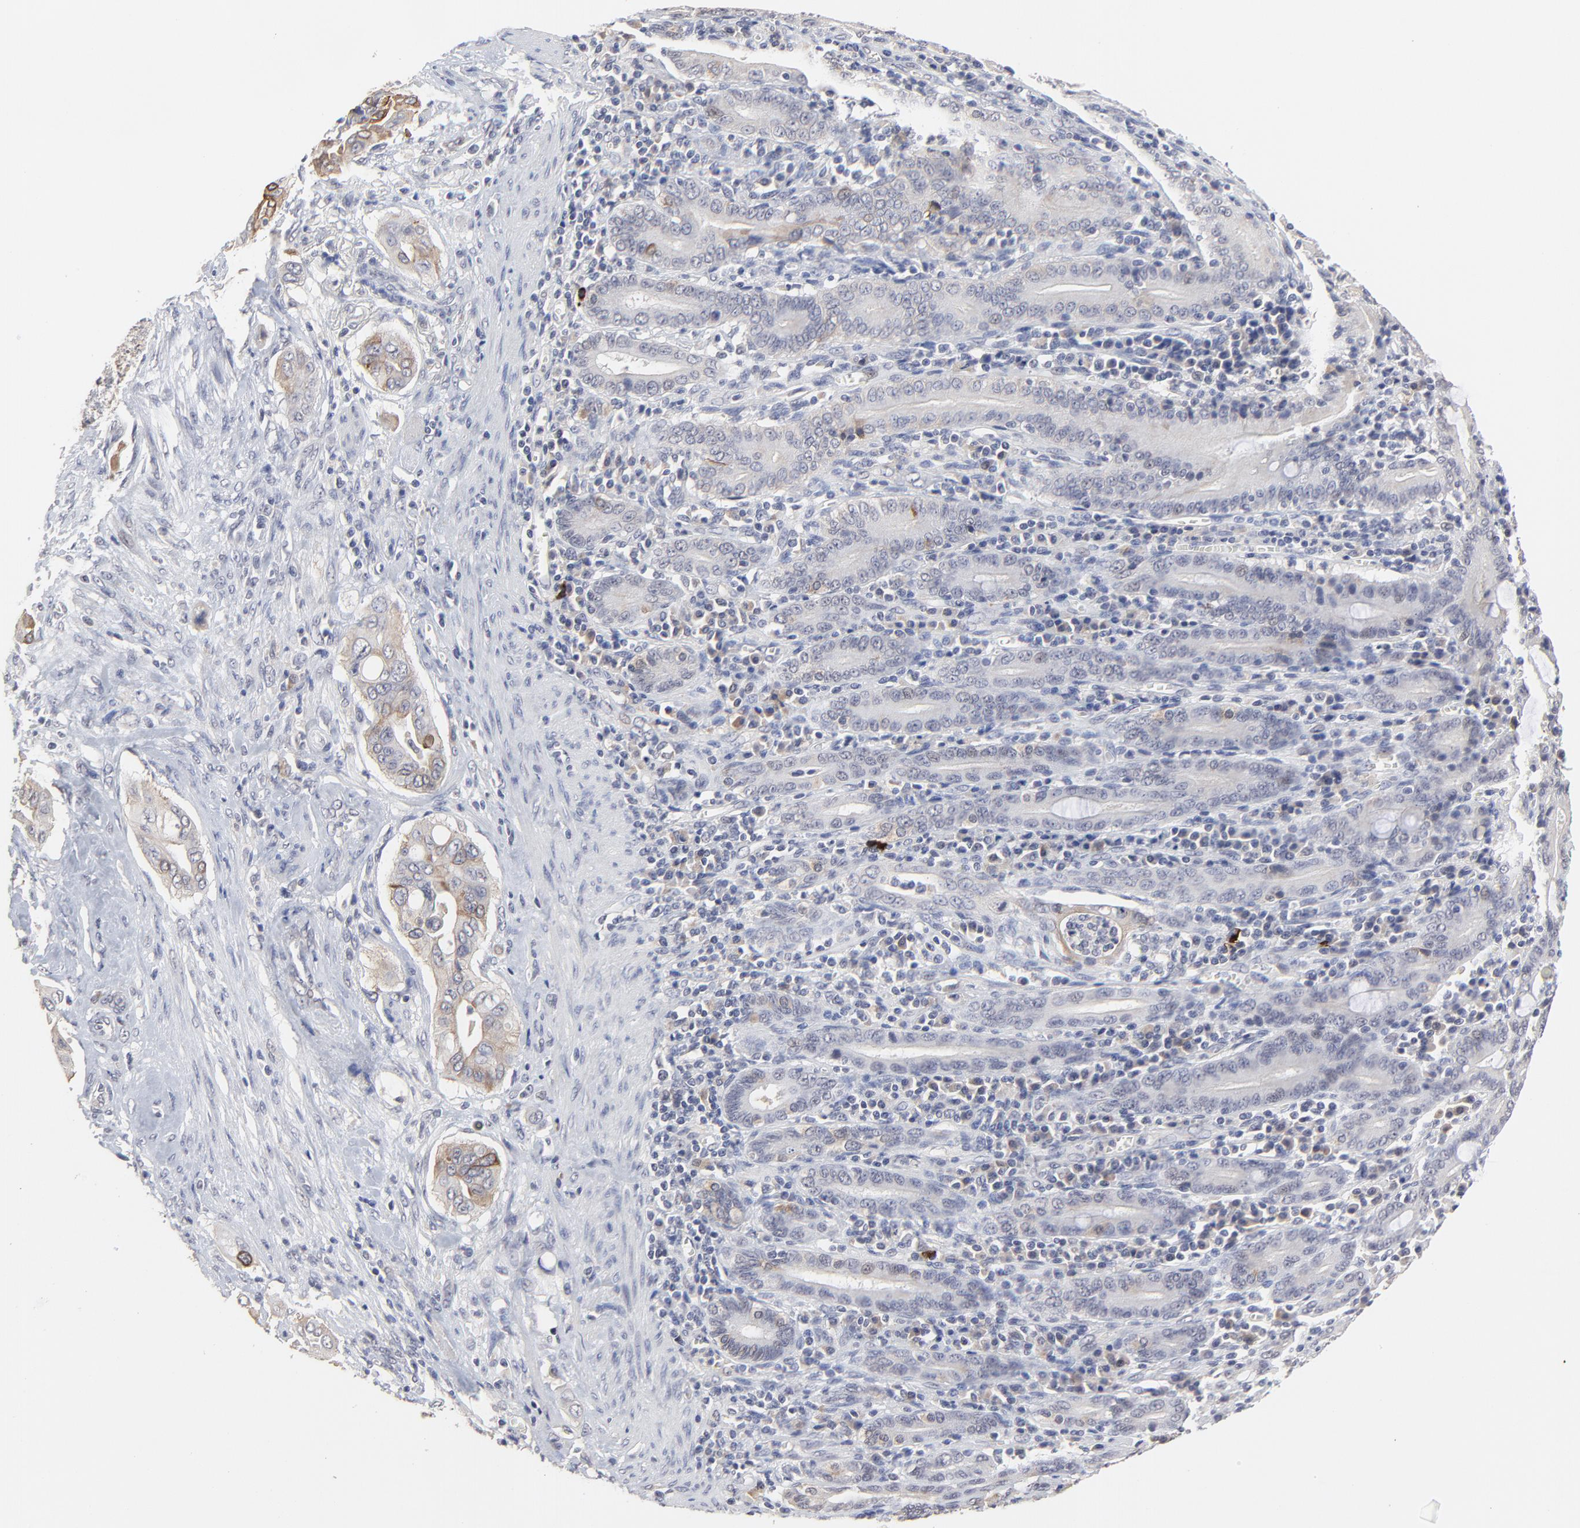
{"staining": {"intensity": "strong", "quantity": "<25%", "location": "cytoplasmic/membranous"}, "tissue": "pancreatic cancer", "cell_type": "Tumor cells", "image_type": "cancer", "snomed": [{"axis": "morphology", "description": "Adenocarcinoma, NOS"}, {"axis": "topography", "description": "Pancreas"}], "caption": "Immunohistochemical staining of human pancreatic cancer (adenocarcinoma) shows medium levels of strong cytoplasmic/membranous staining in approximately <25% of tumor cells.", "gene": "FAM199X", "patient": {"sex": "male", "age": 77}}